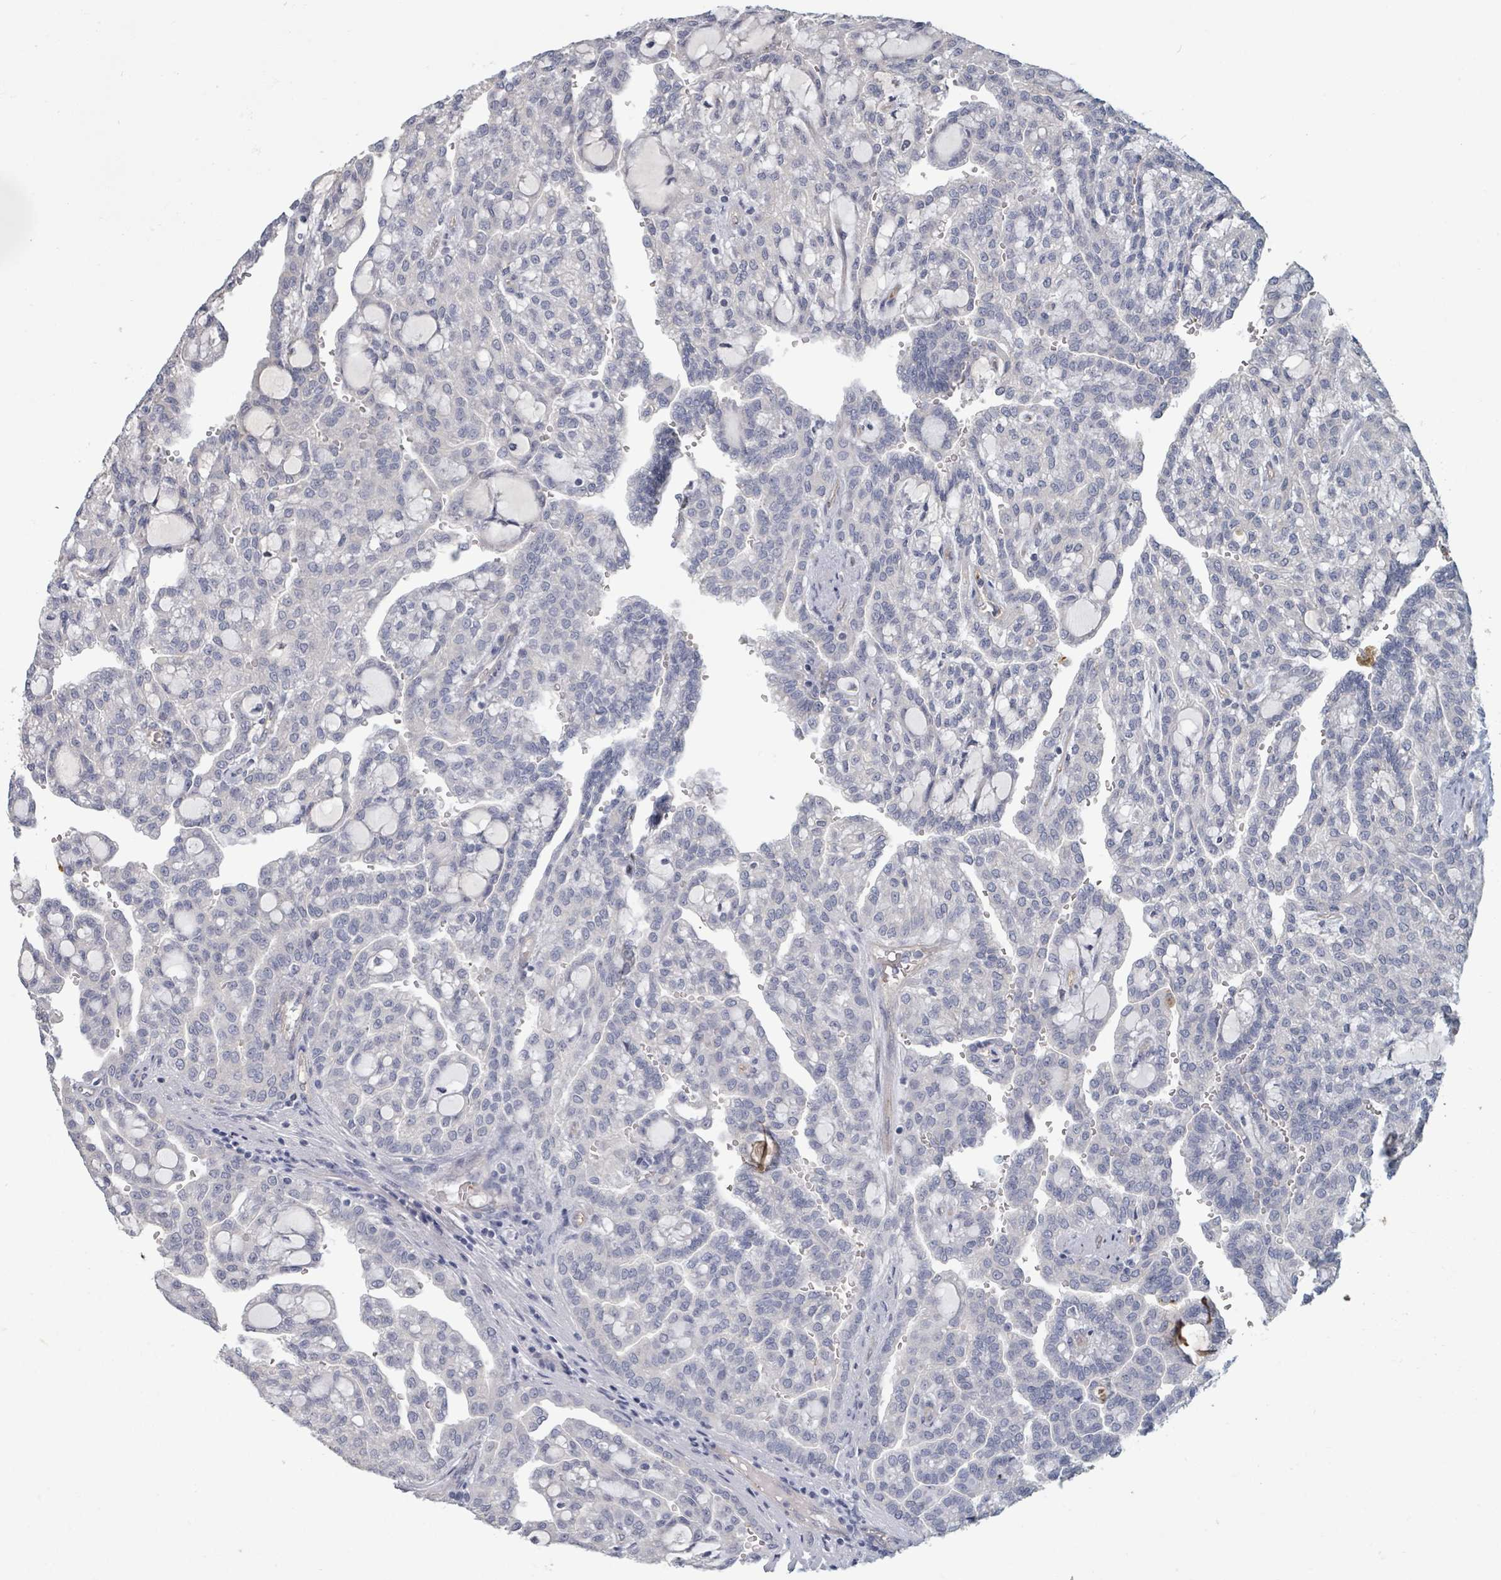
{"staining": {"intensity": "negative", "quantity": "none", "location": "none"}, "tissue": "renal cancer", "cell_type": "Tumor cells", "image_type": "cancer", "snomed": [{"axis": "morphology", "description": "Adenocarcinoma, NOS"}, {"axis": "topography", "description": "Kidney"}], "caption": "Human adenocarcinoma (renal) stained for a protein using IHC reveals no staining in tumor cells.", "gene": "PLAUR", "patient": {"sex": "male", "age": 63}}